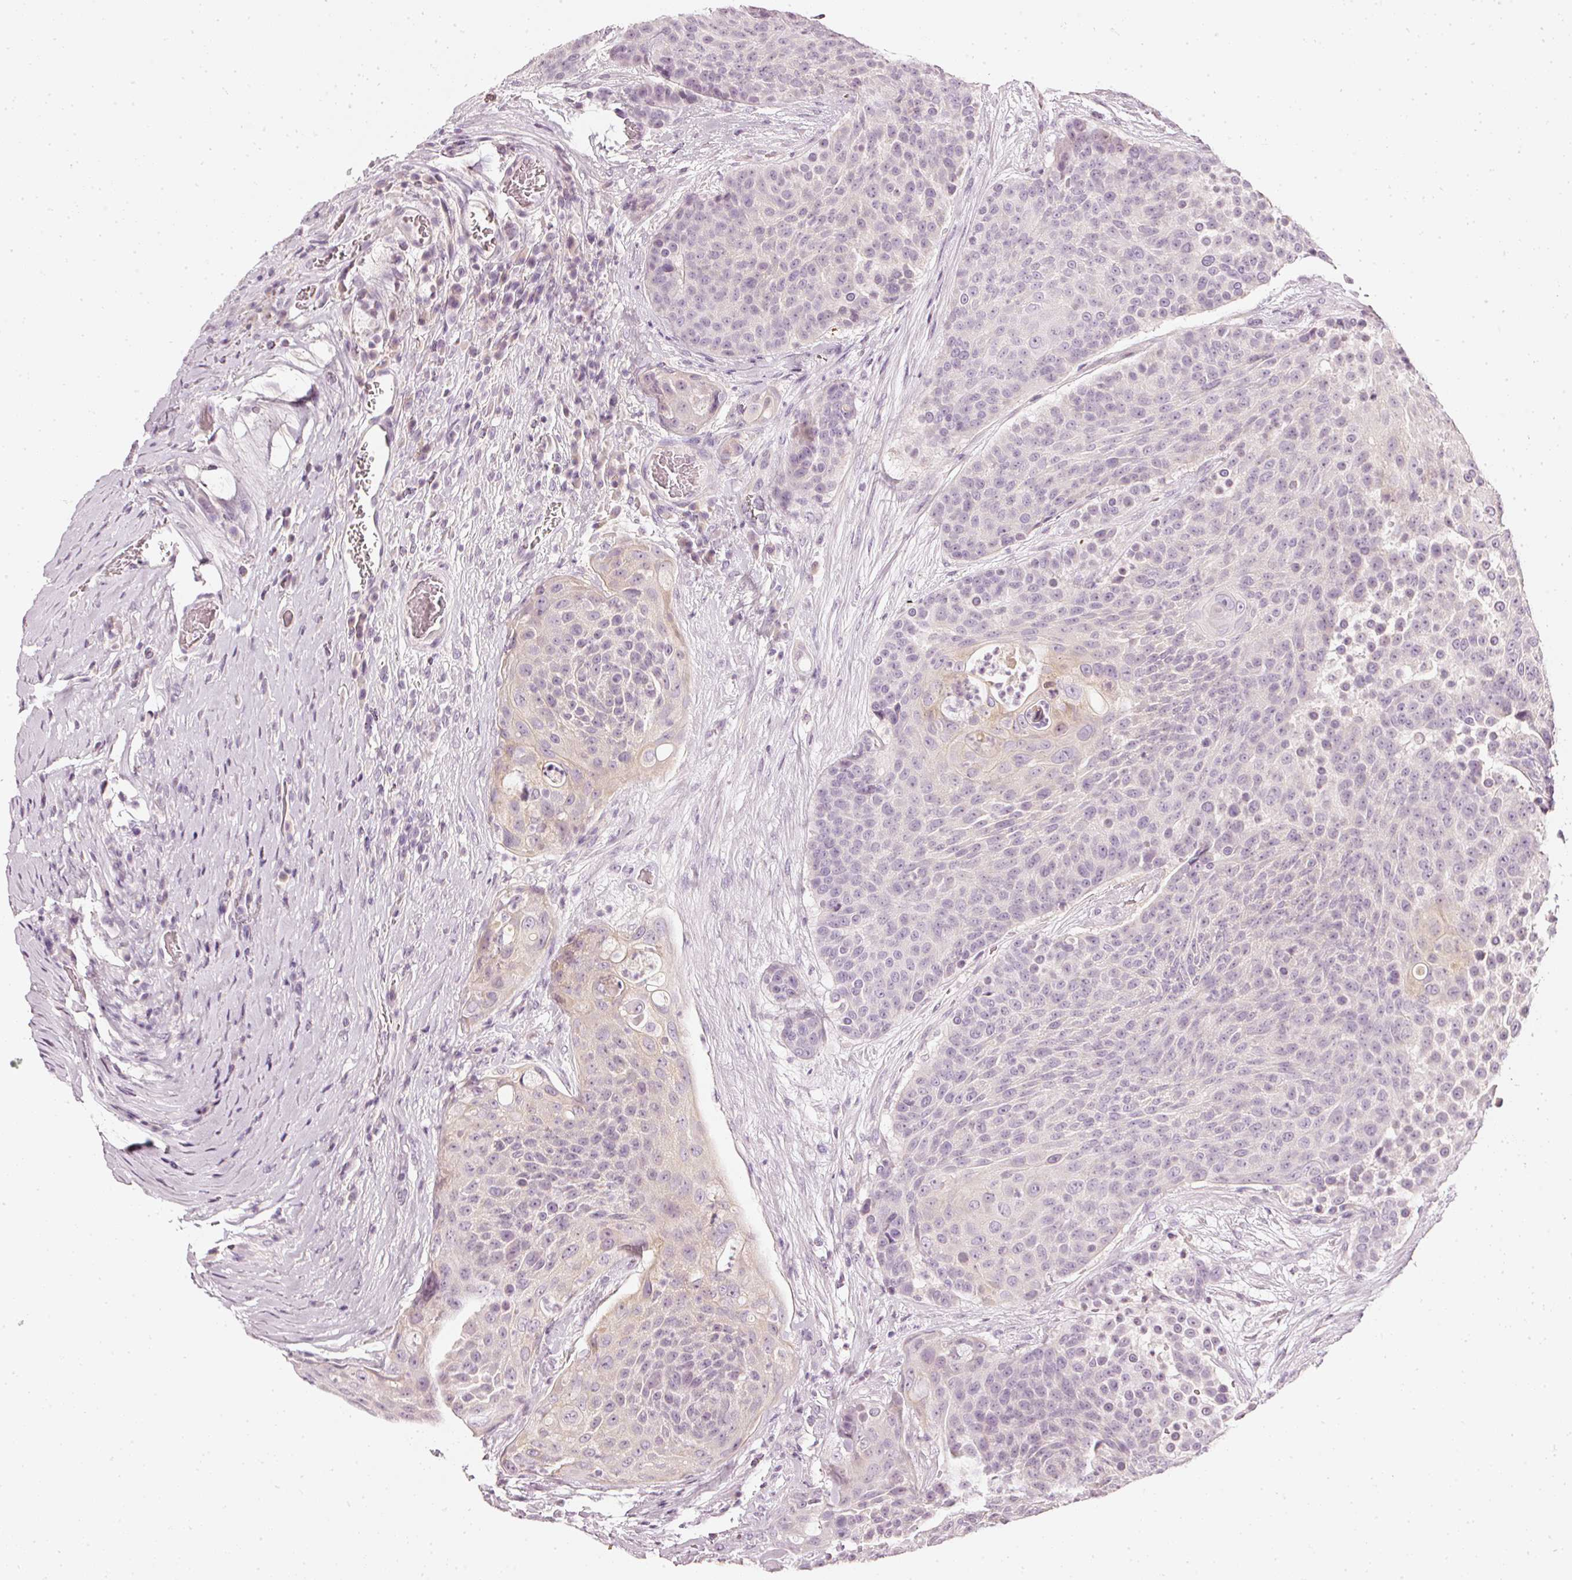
{"staining": {"intensity": "weak", "quantity": "<25%", "location": "cytoplasmic/membranous"}, "tissue": "urothelial cancer", "cell_type": "Tumor cells", "image_type": "cancer", "snomed": [{"axis": "morphology", "description": "Urothelial carcinoma, High grade"}, {"axis": "topography", "description": "Urinary bladder"}], "caption": "DAB immunohistochemical staining of high-grade urothelial carcinoma shows no significant staining in tumor cells.", "gene": "CNP", "patient": {"sex": "female", "age": 63}}